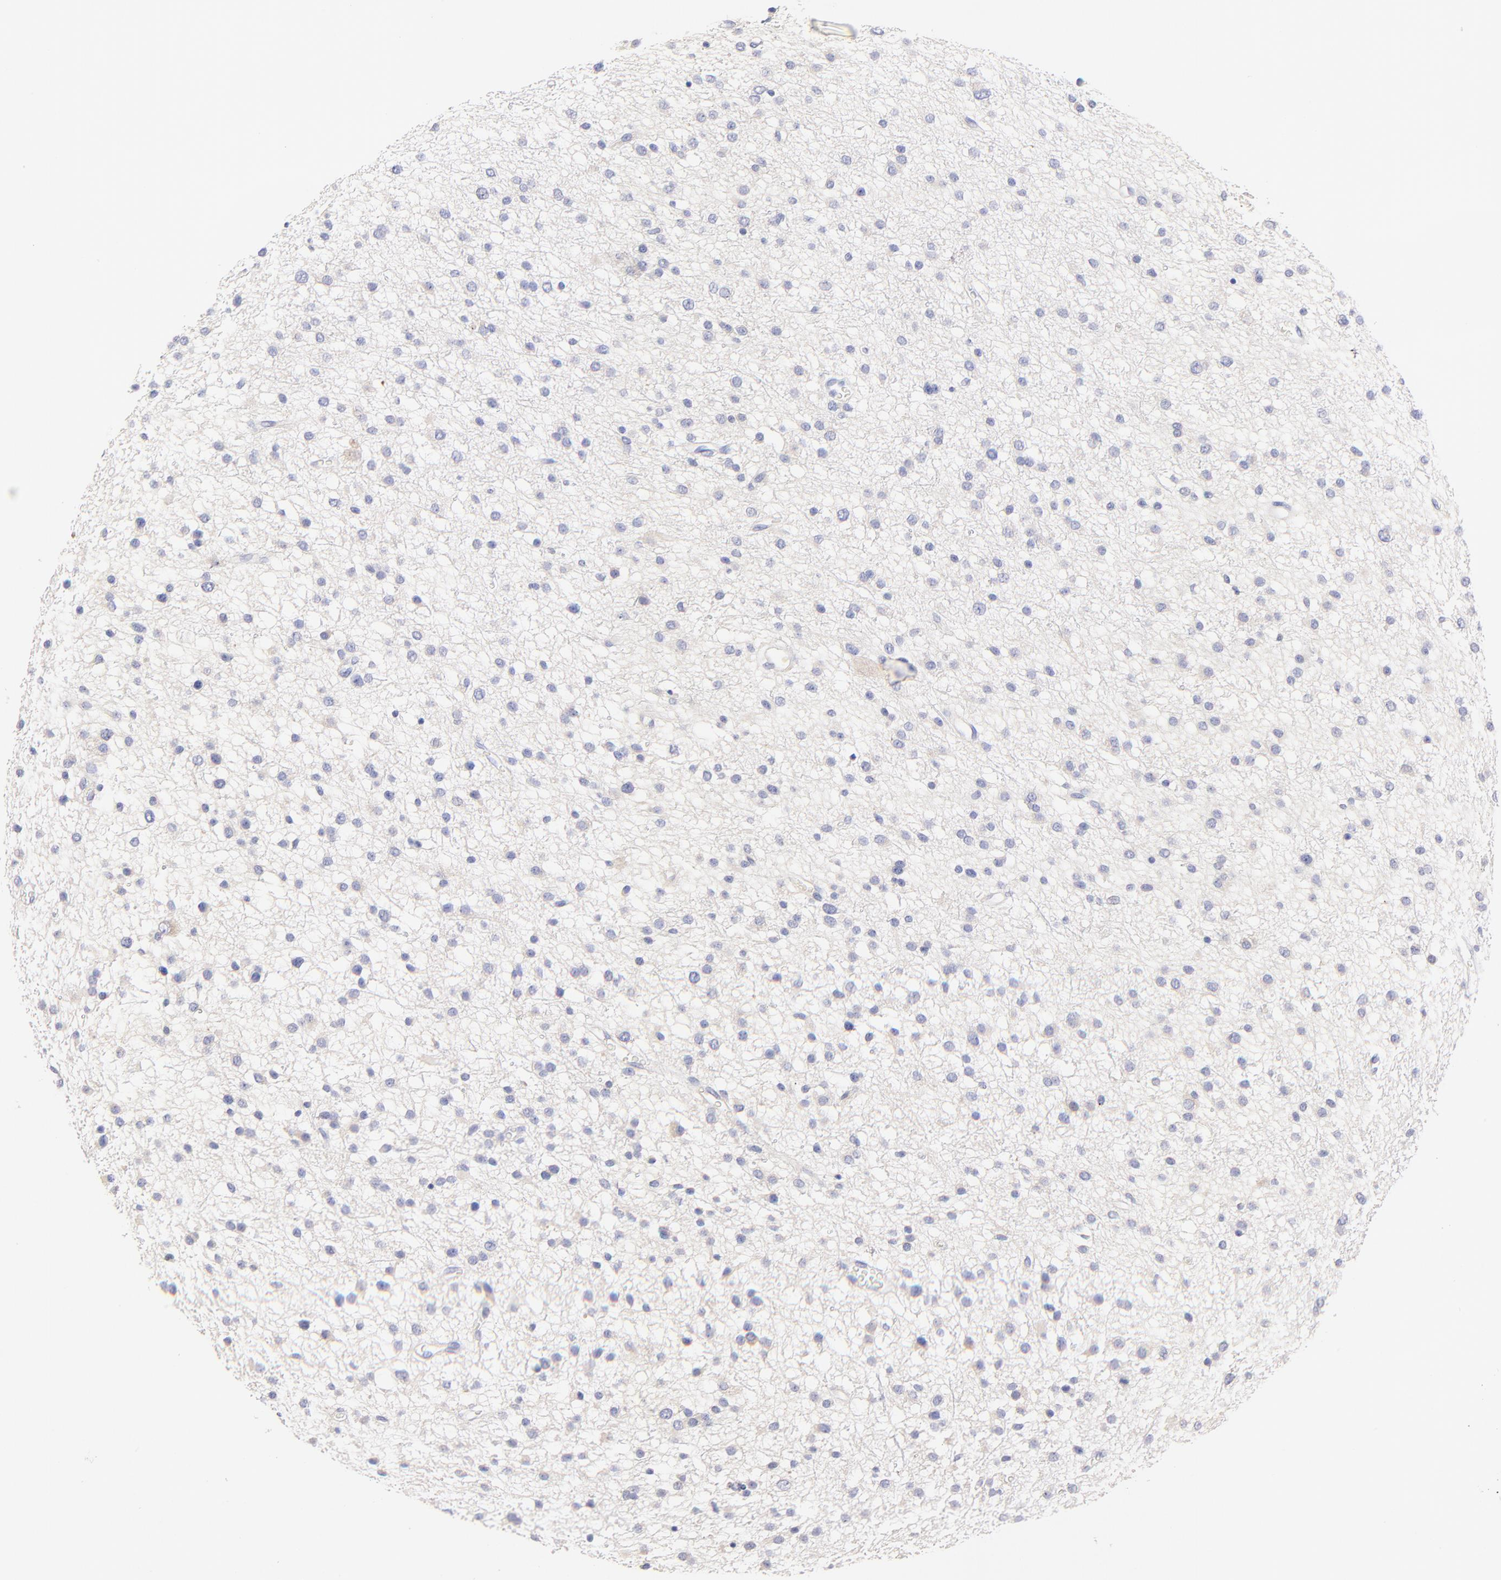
{"staining": {"intensity": "negative", "quantity": "none", "location": "none"}, "tissue": "glioma", "cell_type": "Tumor cells", "image_type": "cancer", "snomed": [{"axis": "morphology", "description": "Glioma, malignant, Low grade"}, {"axis": "topography", "description": "Brain"}], "caption": "DAB (3,3'-diaminobenzidine) immunohistochemical staining of malignant glioma (low-grade) exhibits no significant staining in tumor cells. (IHC, brightfield microscopy, high magnification).", "gene": "EBP", "patient": {"sex": "female", "age": 36}}